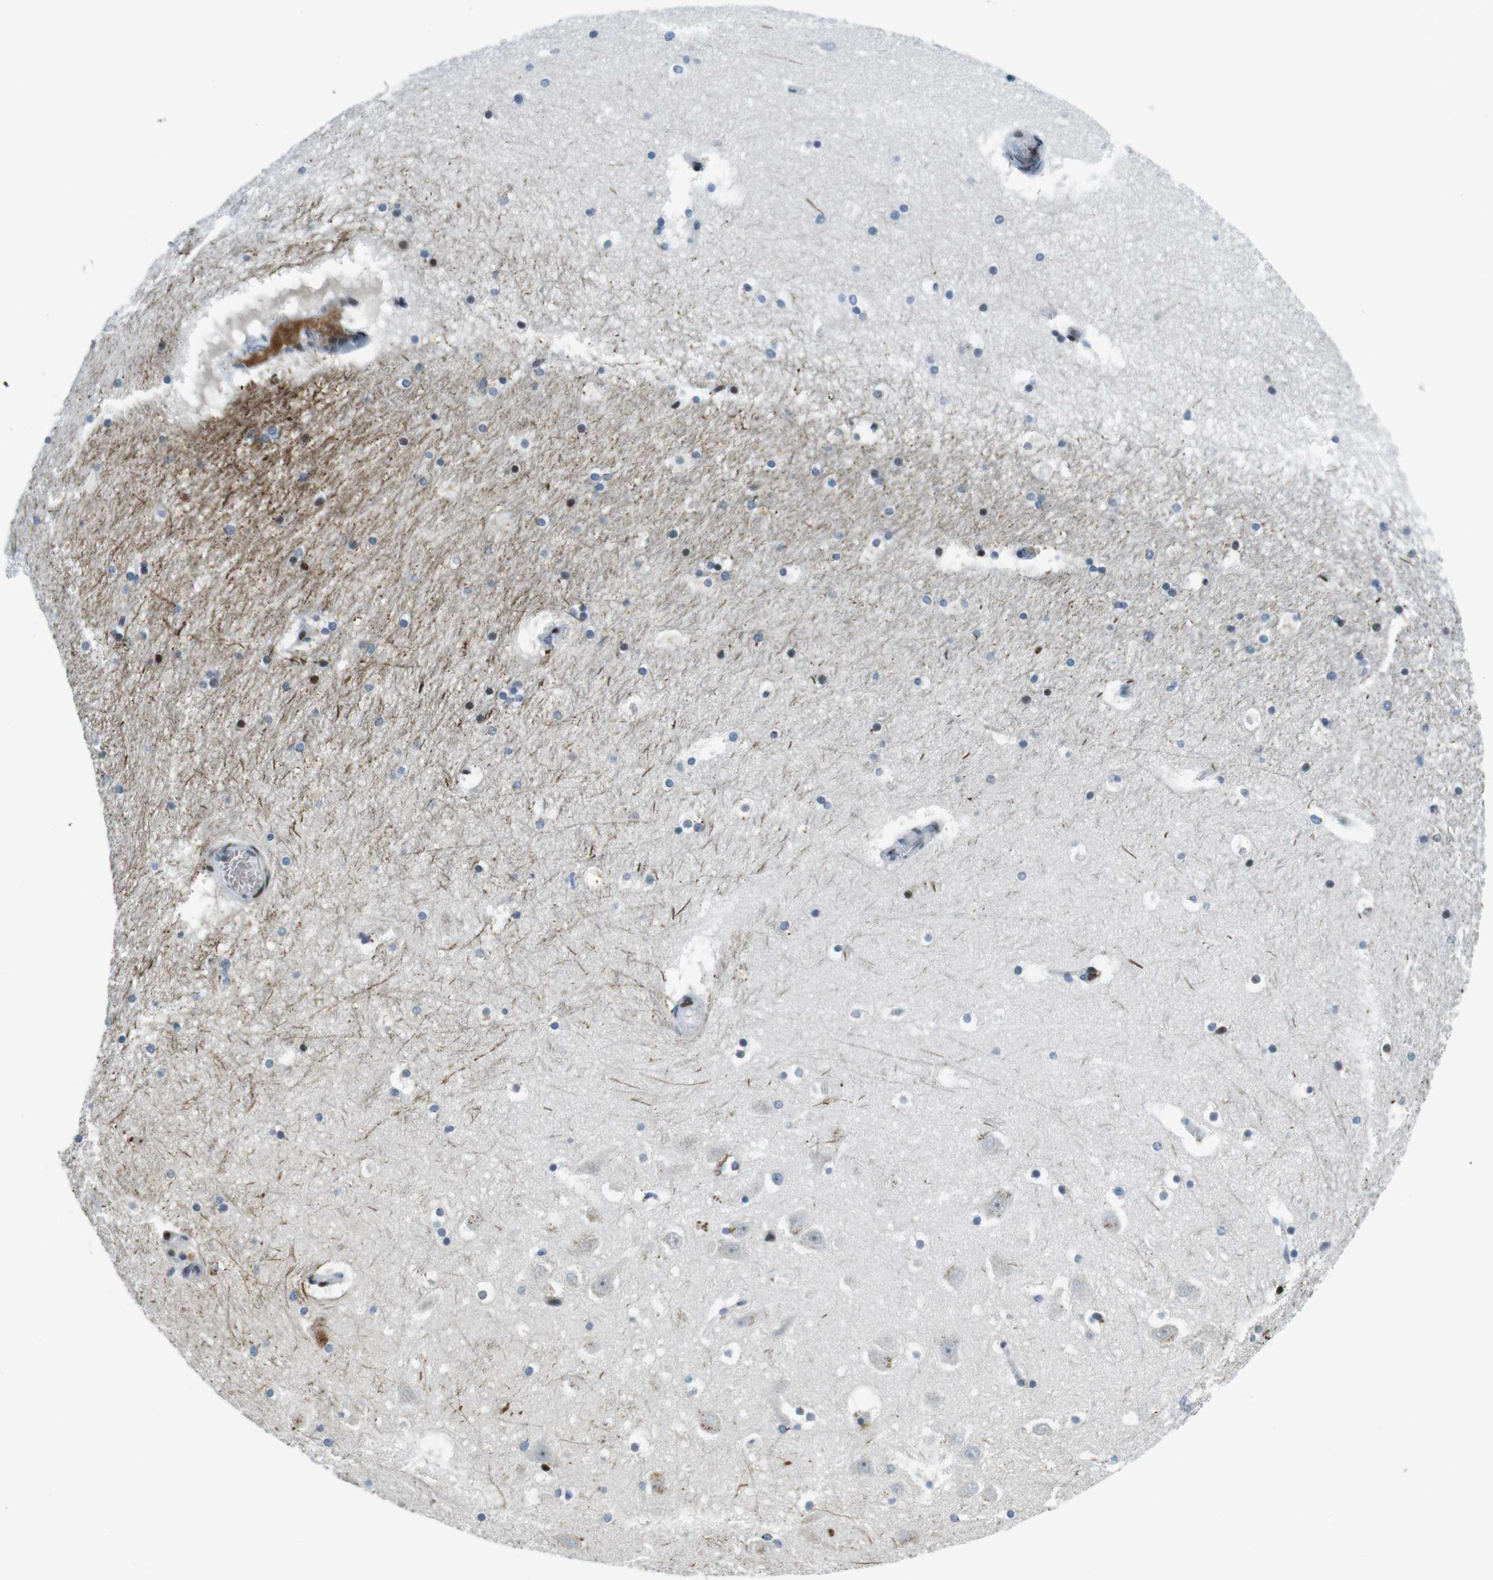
{"staining": {"intensity": "negative", "quantity": "none", "location": "none"}, "tissue": "hippocampus", "cell_type": "Glial cells", "image_type": "normal", "snomed": [{"axis": "morphology", "description": "Normal tissue, NOS"}, {"axis": "topography", "description": "Hippocampus"}], "caption": "High power microscopy micrograph of an immunohistochemistry histopathology image of normal hippocampus, revealing no significant positivity in glial cells.", "gene": "TFAP2C", "patient": {"sex": "male", "age": 45}}